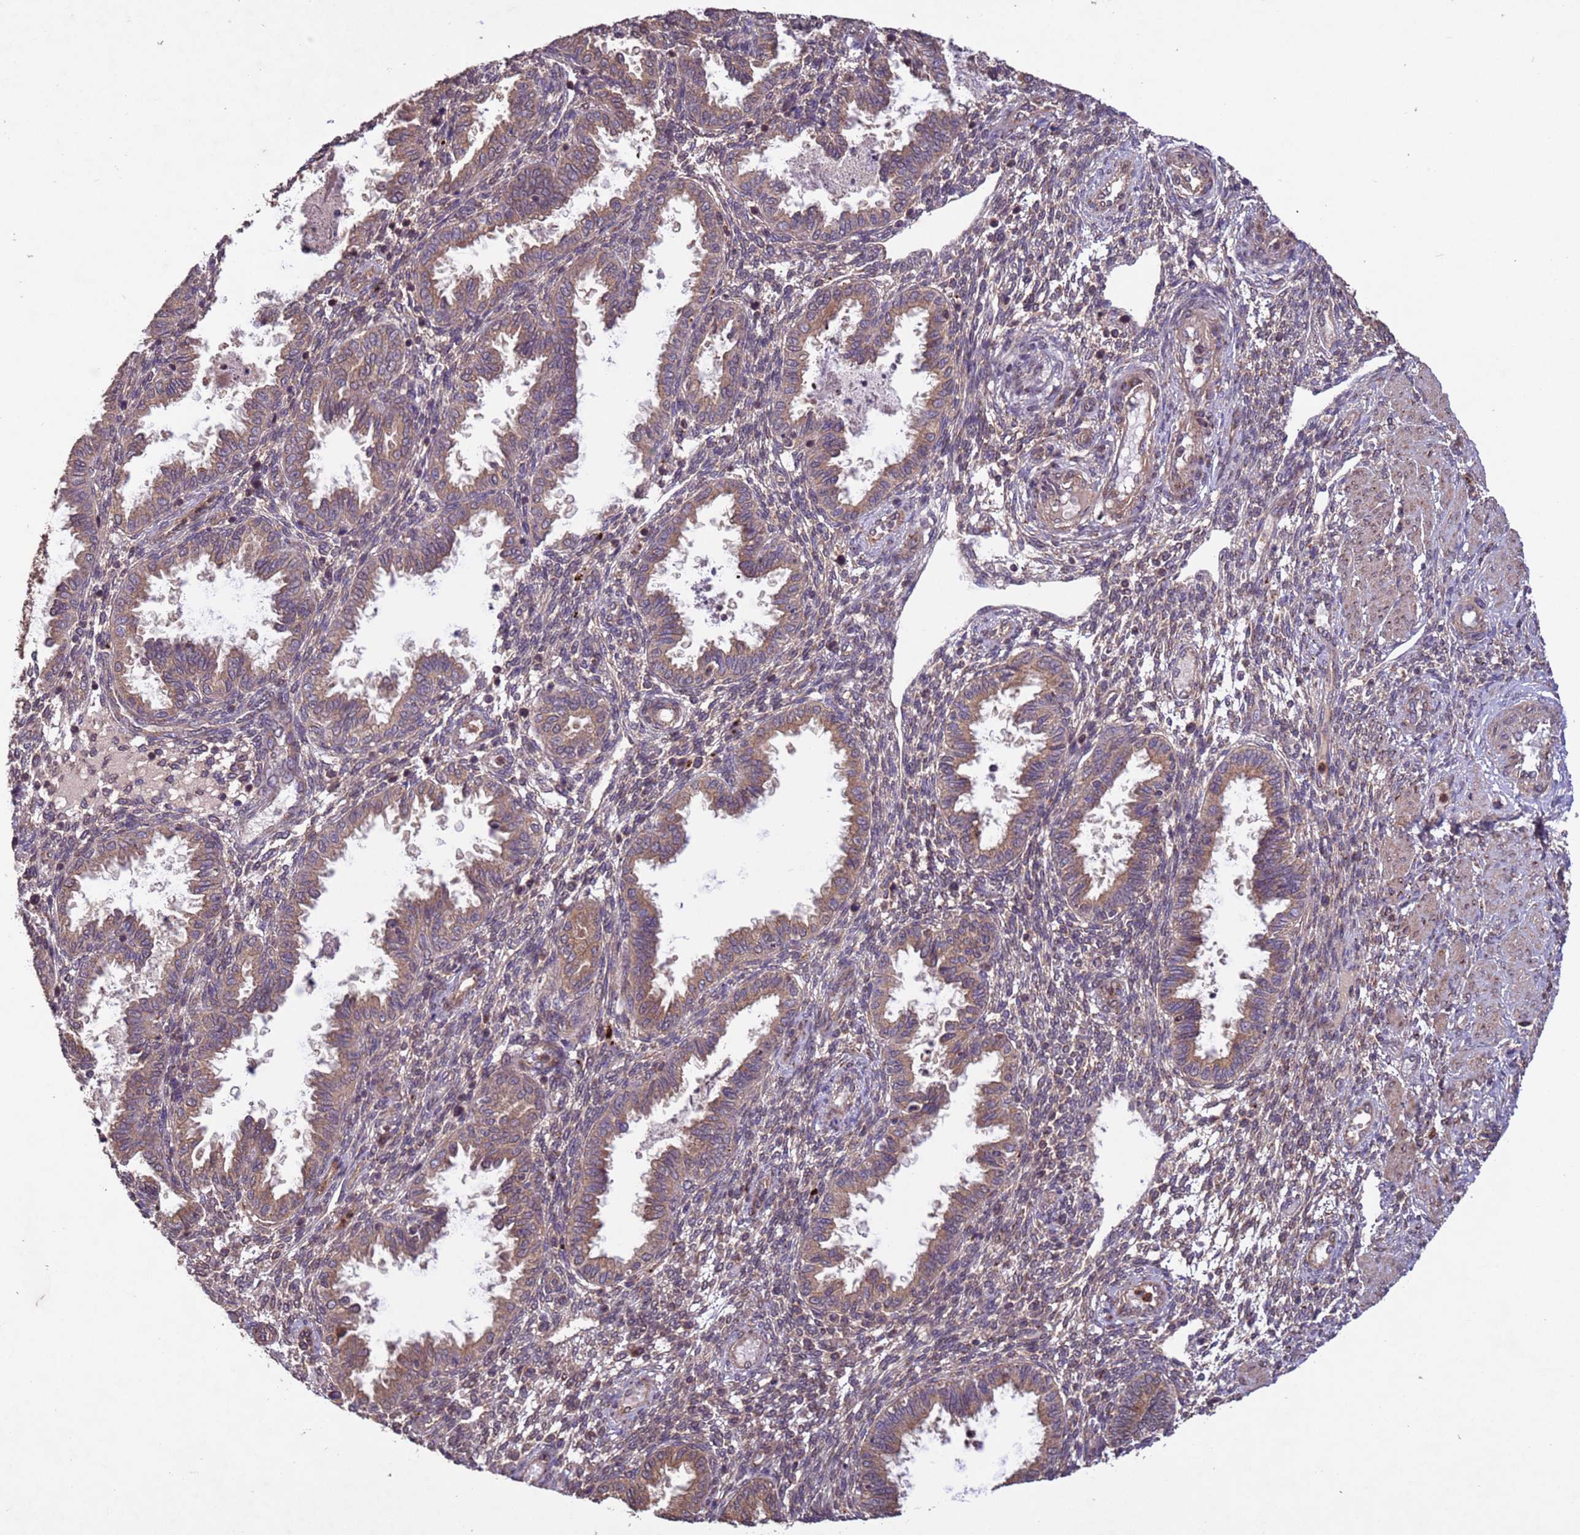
{"staining": {"intensity": "moderate", "quantity": "<25%", "location": "cytoplasmic/membranous"}, "tissue": "endometrium", "cell_type": "Cells in endometrial stroma", "image_type": "normal", "snomed": [{"axis": "morphology", "description": "Normal tissue, NOS"}, {"axis": "topography", "description": "Endometrium"}], "caption": "The image reveals staining of benign endometrium, revealing moderate cytoplasmic/membranous protein staining (brown color) within cells in endometrial stroma.", "gene": "FASTKD1", "patient": {"sex": "female", "age": 33}}